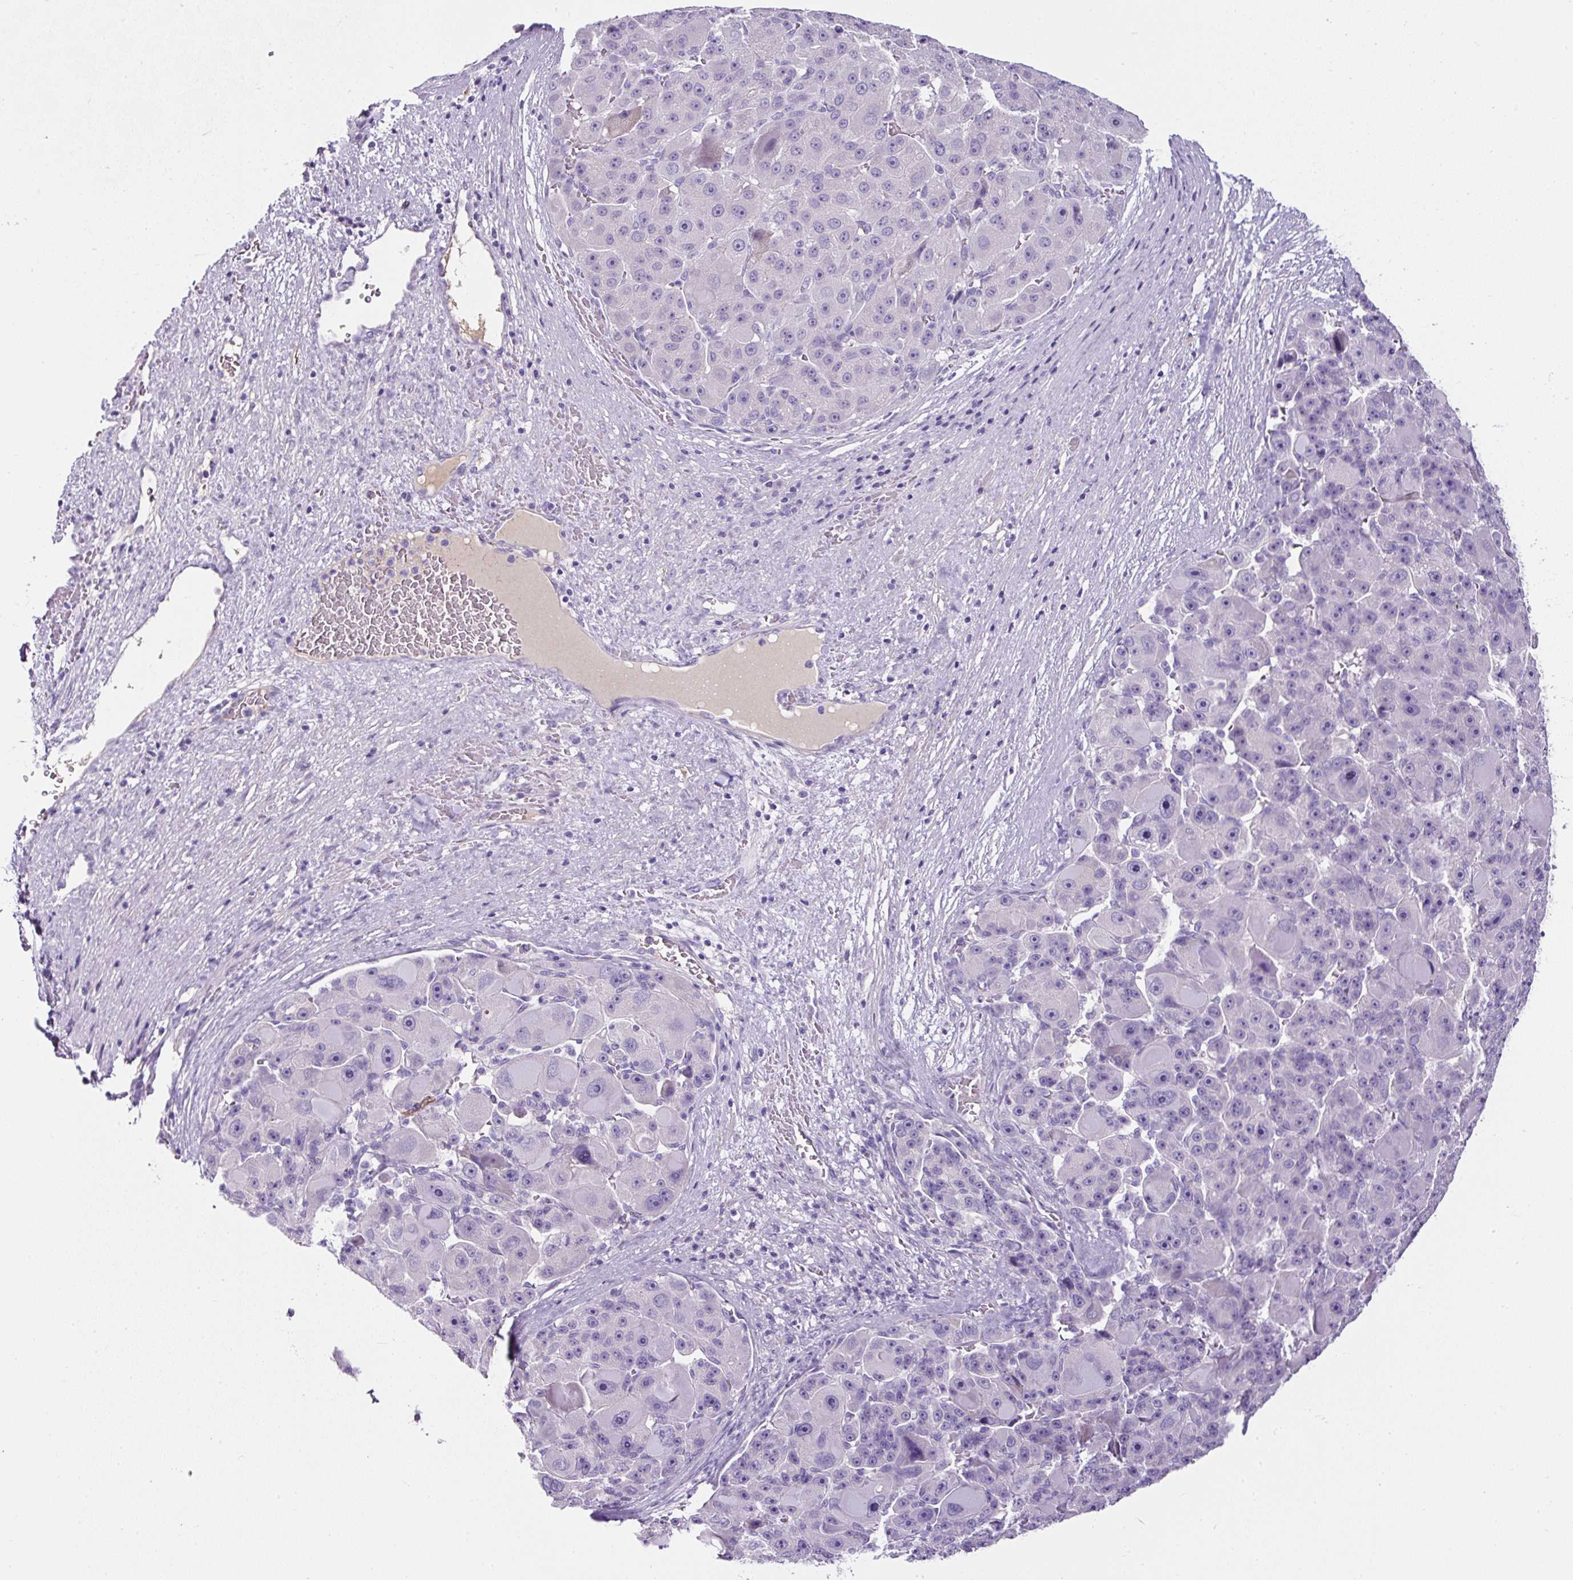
{"staining": {"intensity": "negative", "quantity": "none", "location": "none"}, "tissue": "liver cancer", "cell_type": "Tumor cells", "image_type": "cancer", "snomed": [{"axis": "morphology", "description": "Carcinoma, Hepatocellular, NOS"}, {"axis": "topography", "description": "Liver"}], "caption": "Protein analysis of hepatocellular carcinoma (liver) reveals no significant expression in tumor cells.", "gene": "OR14A2", "patient": {"sex": "male", "age": 76}}